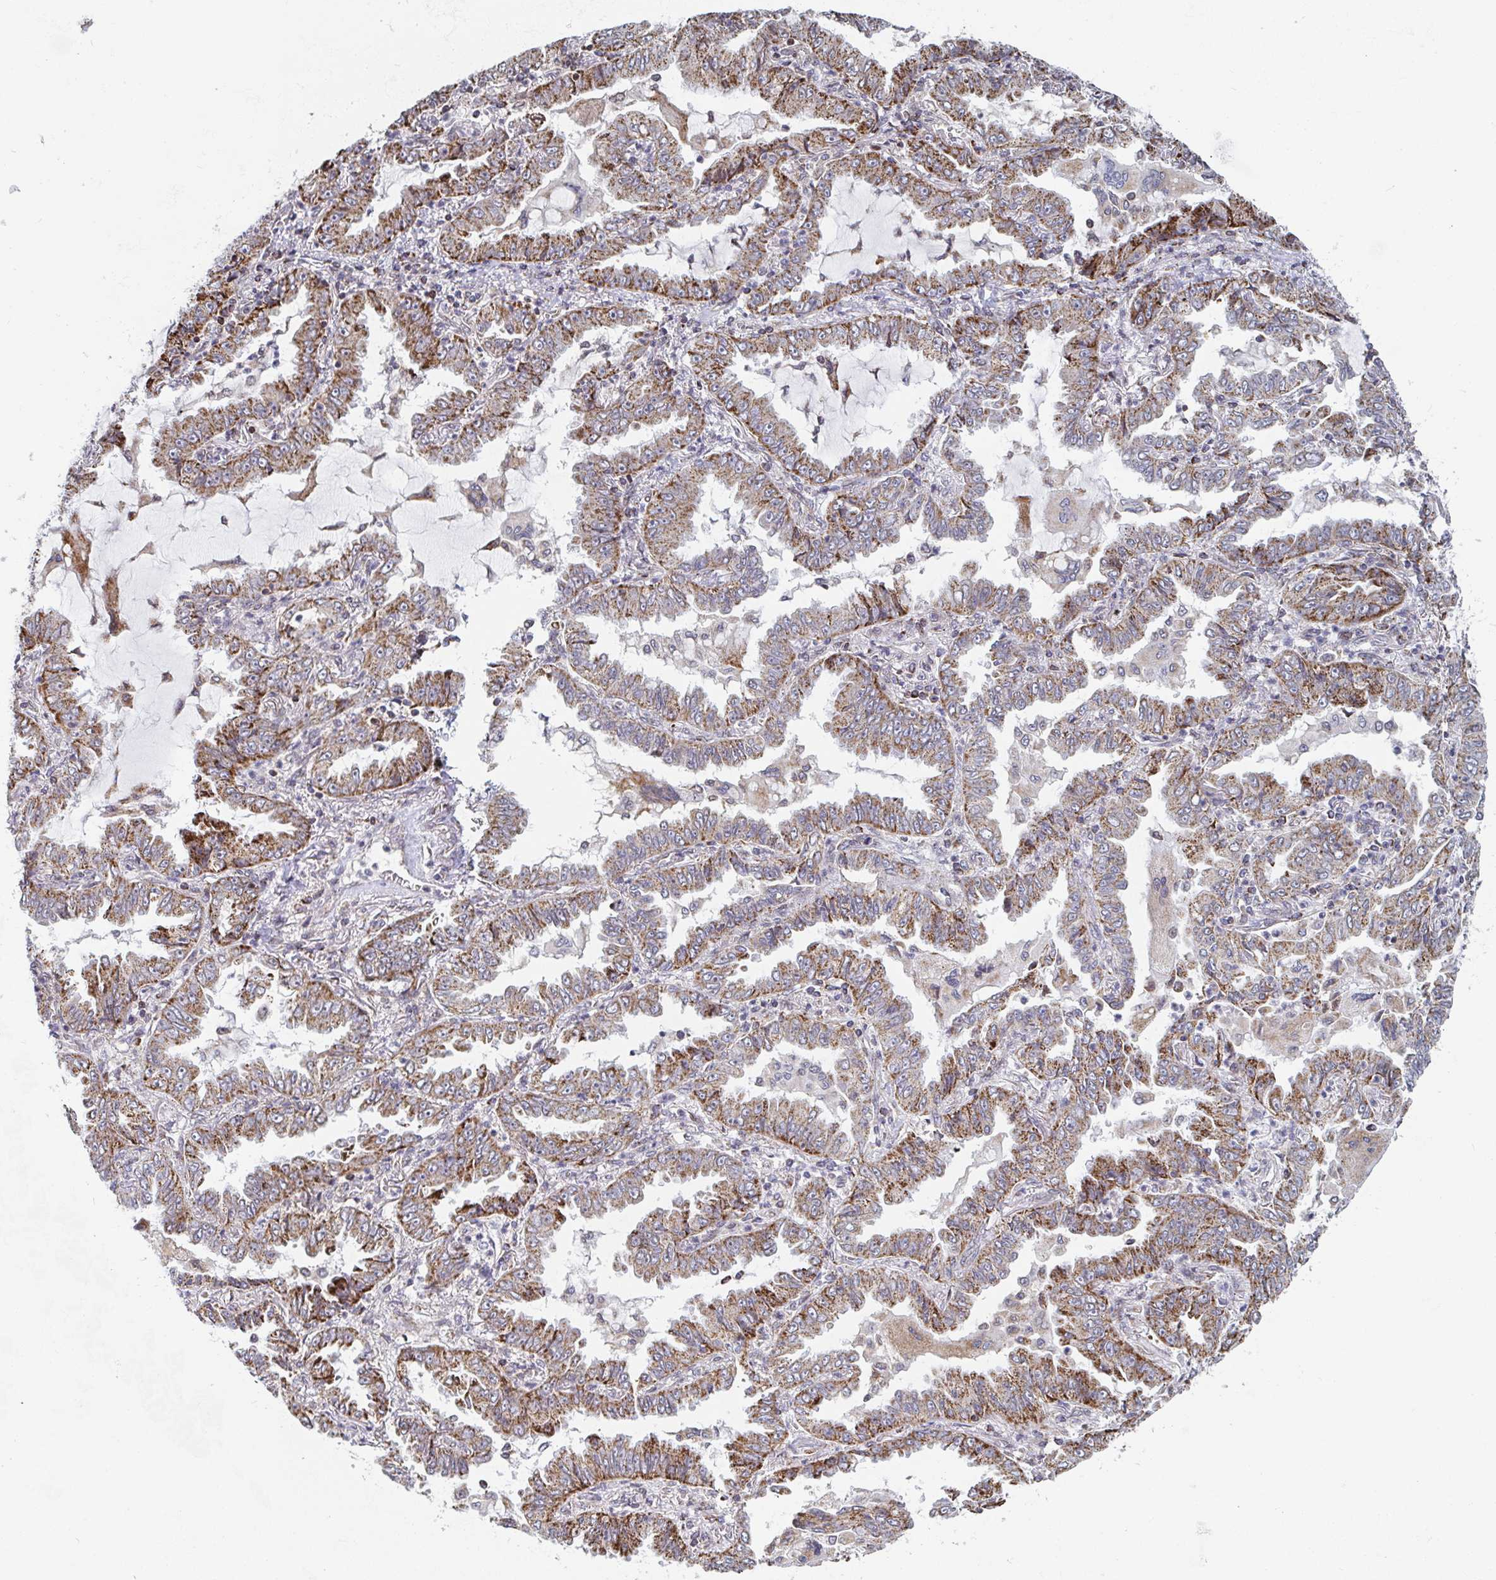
{"staining": {"intensity": "moderate", "quantity": ">75%", "location": "cytoplasmic/membranous"}, "tissue": "lung cancer", "cell_type": "Tumor cells", "image_type": "cancer", "snomed": [{"axis": "morphology", "description": "Adenocarcinoma, NOS"}, {"axis": "topography", "description": "Lung"}], "caption": "IHC of lung cancer reveals medium levels of moderate cytoplasmic/membranous staining in approximately >75% of tumor cells.", "gene": "STARD8", "patient": {"sex": "female", "age": 52}}